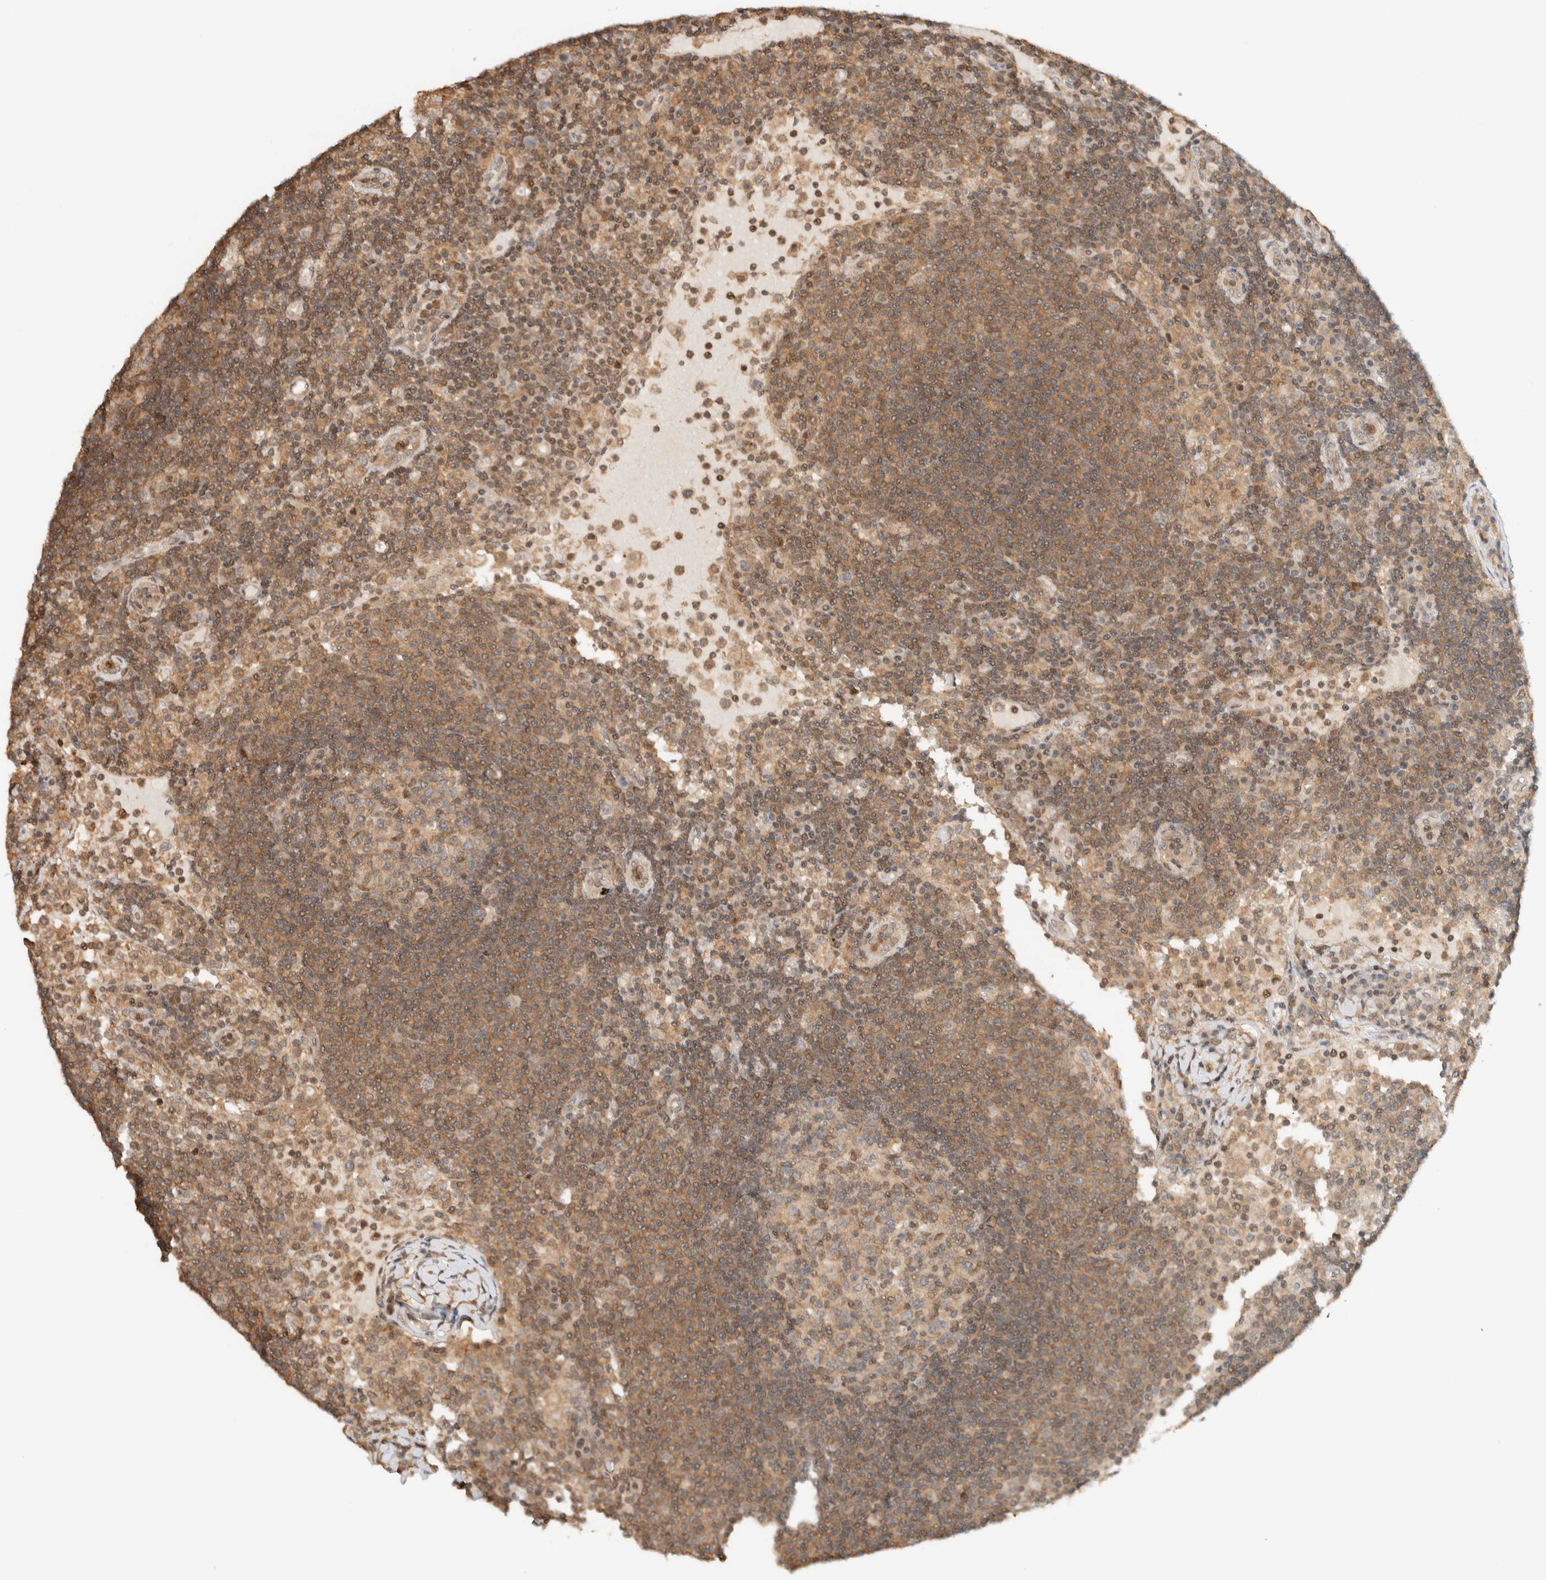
{"staining": {"intensity": "weak", "quantity": ">75%", "location": "cytoplasmic/membranous"}, "tissue": "lymph node", "cell_type": "Germinal center cells", "image_type": "normal", "snomed": [{"axis": "morphology", "description": "Normal tissue, NOS"}, {"axis": "topography", "description": "Lymph node"}], "caption": "Immunohistochemistry staining of normal lymph node, which exhibits low levels of weak cytoplasmic/membranous expression in approximately >75% of germinal center cells indicating weak cytoplasmic/membranous protein staining. The staining was performed using DAB (brown) for protein detection and nuclei were counterstained in hematoxylin (blue).", "gene": "ARFGEF1", "patient": {"sex": "female", "age": 53}}